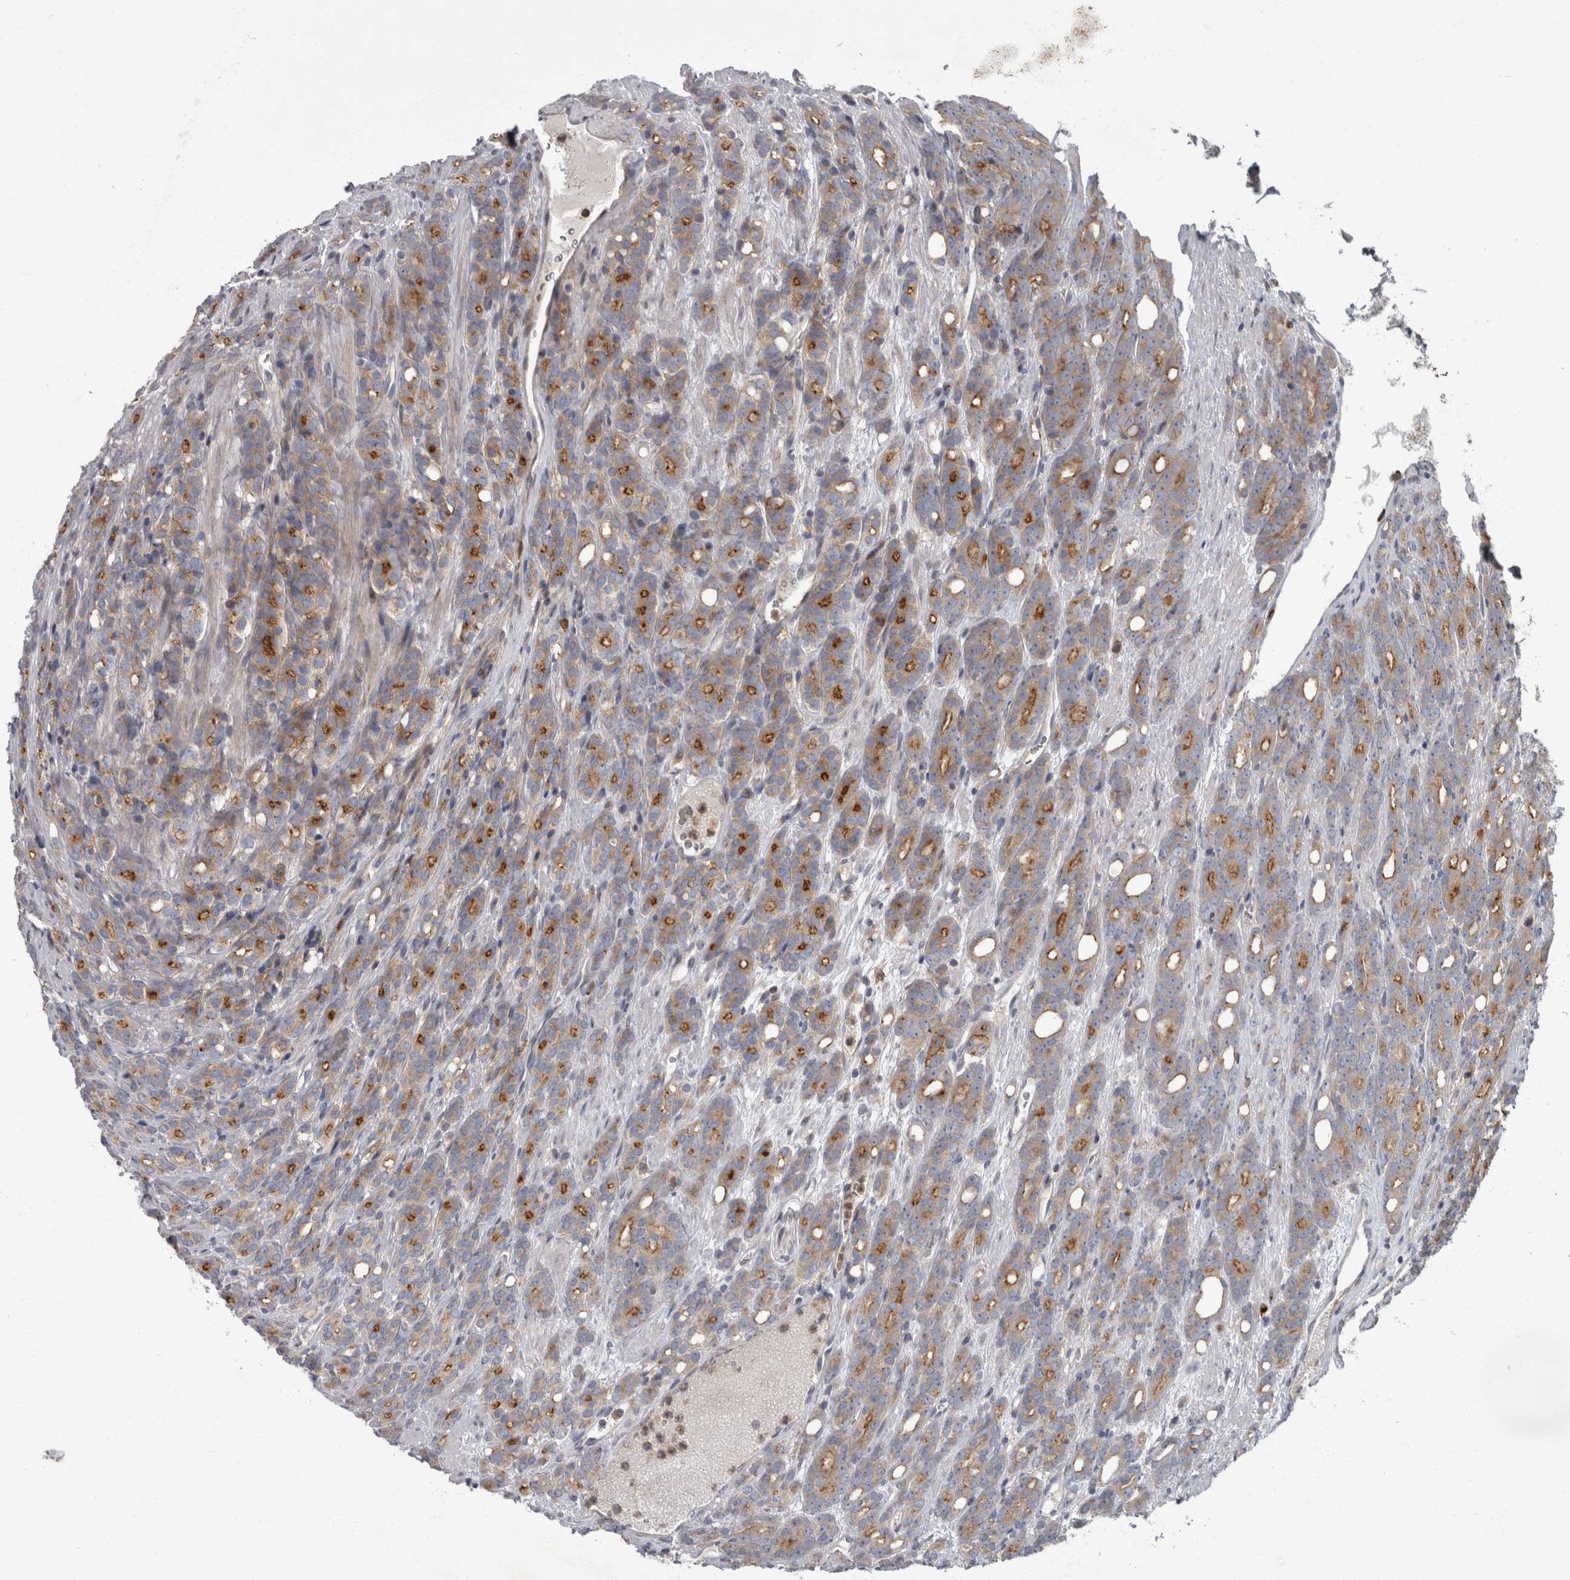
{"staining": {"intensity": "moderate", "quantity": "25%-75%", "location": "cytoplasmic/membranous"}, "tissue": "prostate cancer", "cell_type": "Tumor cells", "image_type": "cancer", "snomed": [{"axis": "morphology", "description": "Adenocarcinoma, High grade"}, {"axis": "topography", "description": "Prostate"}], "caption": "DAB (3,3'-diaminobenzidine) immunohistochemical staining of human prostate adenocarcinoma (high-grade) exhibits moderate cytoplasmic/membranous protein expression in approximately 25%-75% of tumor cells.", "gene": "CDC42BPG", "patient": {"sex": "male", "age": 62}}